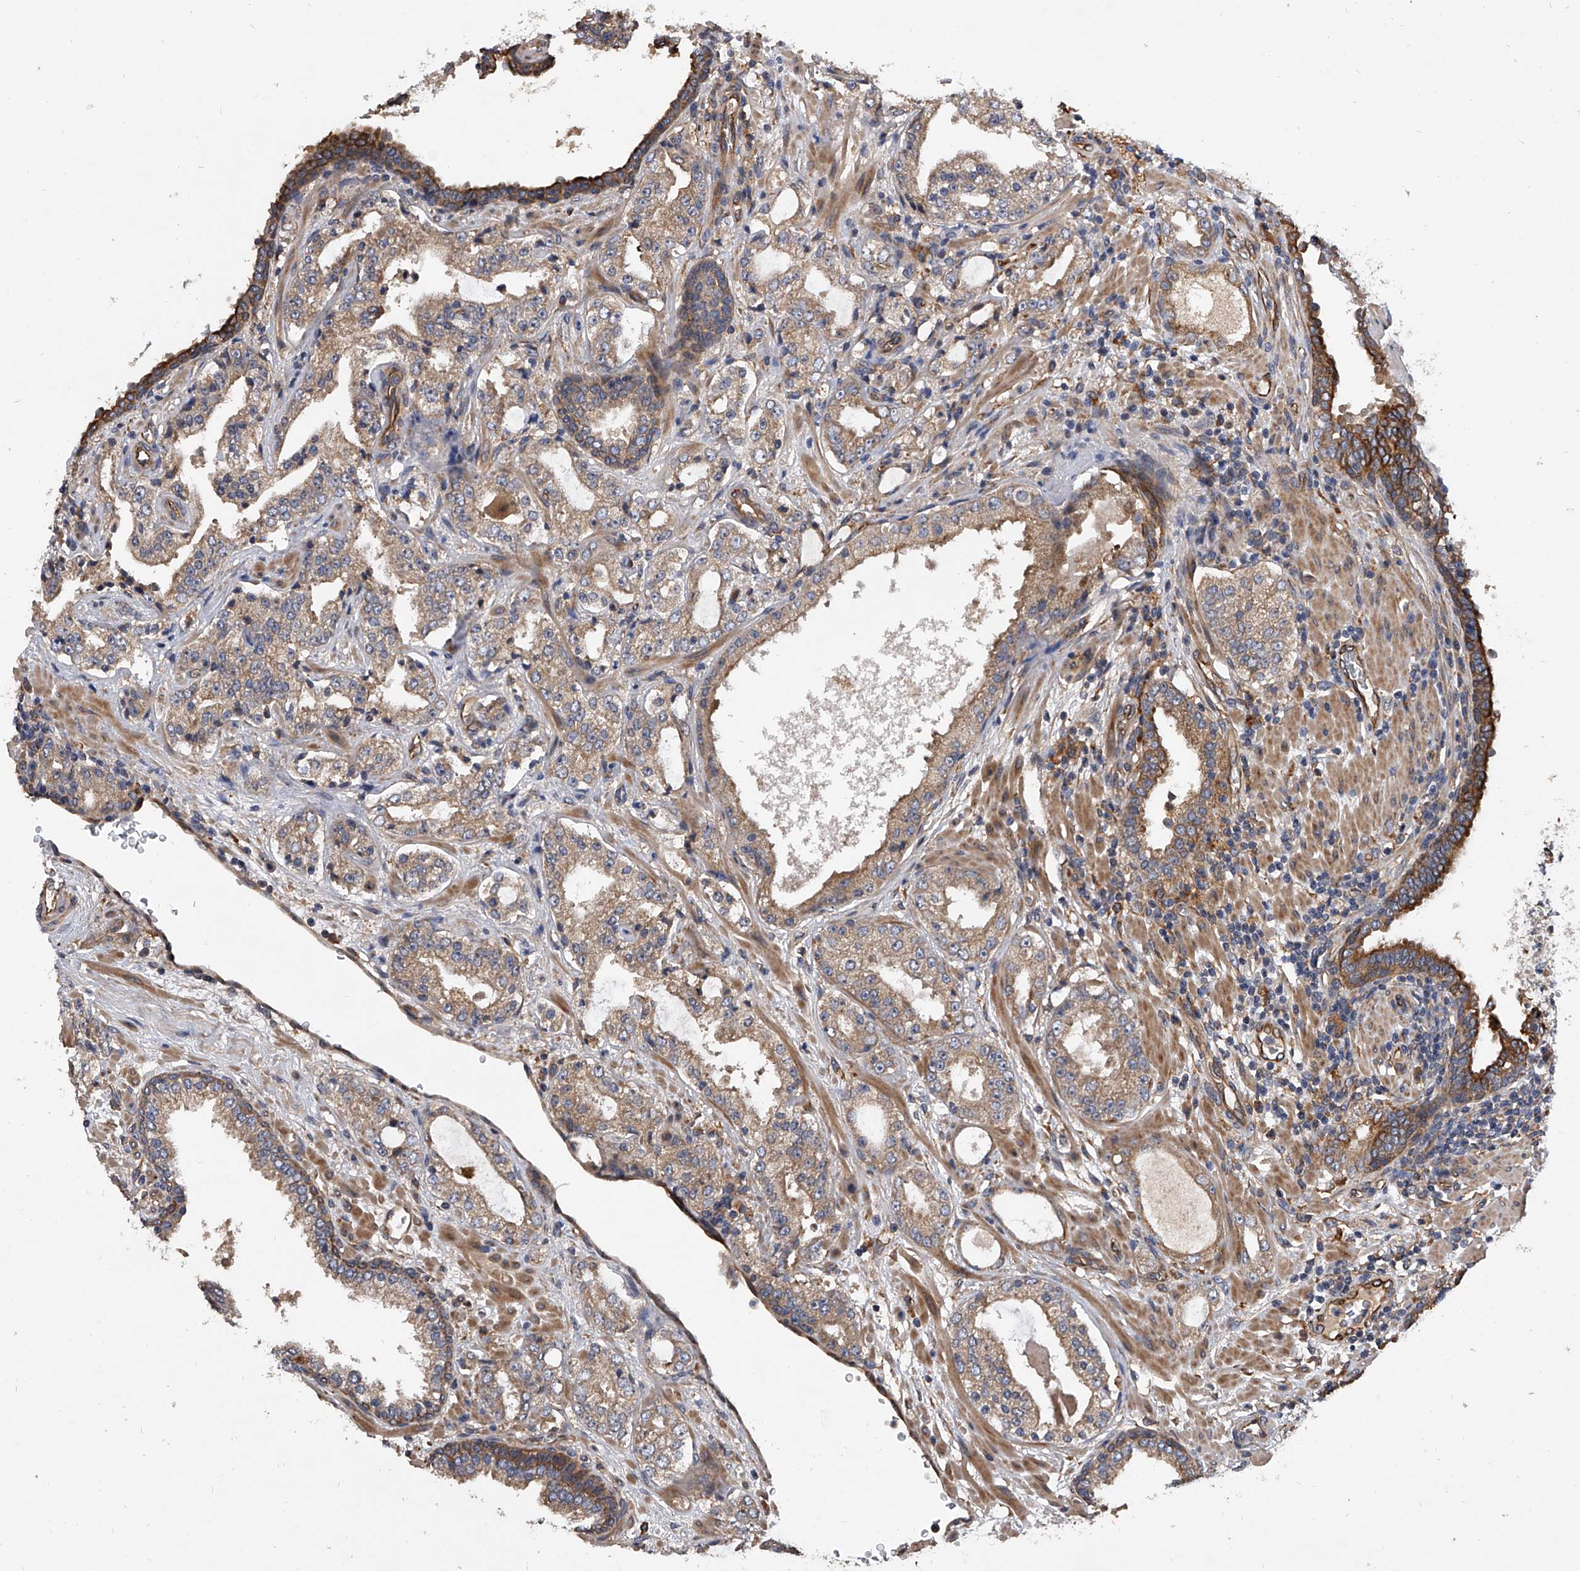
{"staining": {"intensity": "weak", "quantity": "25%-75%", "location": "cytoplasmic/membranous"}, "tissue": "prostate cancer", "cell_type": "Tumor cells", "image_type": "cancer", "snomed": [{"axis": "morphology", "description": "Adenocarcinoma, High grade"}, {"axis": "topography", "description": "Prostate"}], "caption": "A high-resolution histopathology image shows IHC staining of prostate cancer (high-grade adenocarcinoma), which exhibits weak cytoplasmic/membranous expression in about 25%-75% of tumor cells. (Brightfield microscopy of DAB IHC at high magnification).", "gene": "EXOC4", "patient": {"sex": "male", "age": 64}}